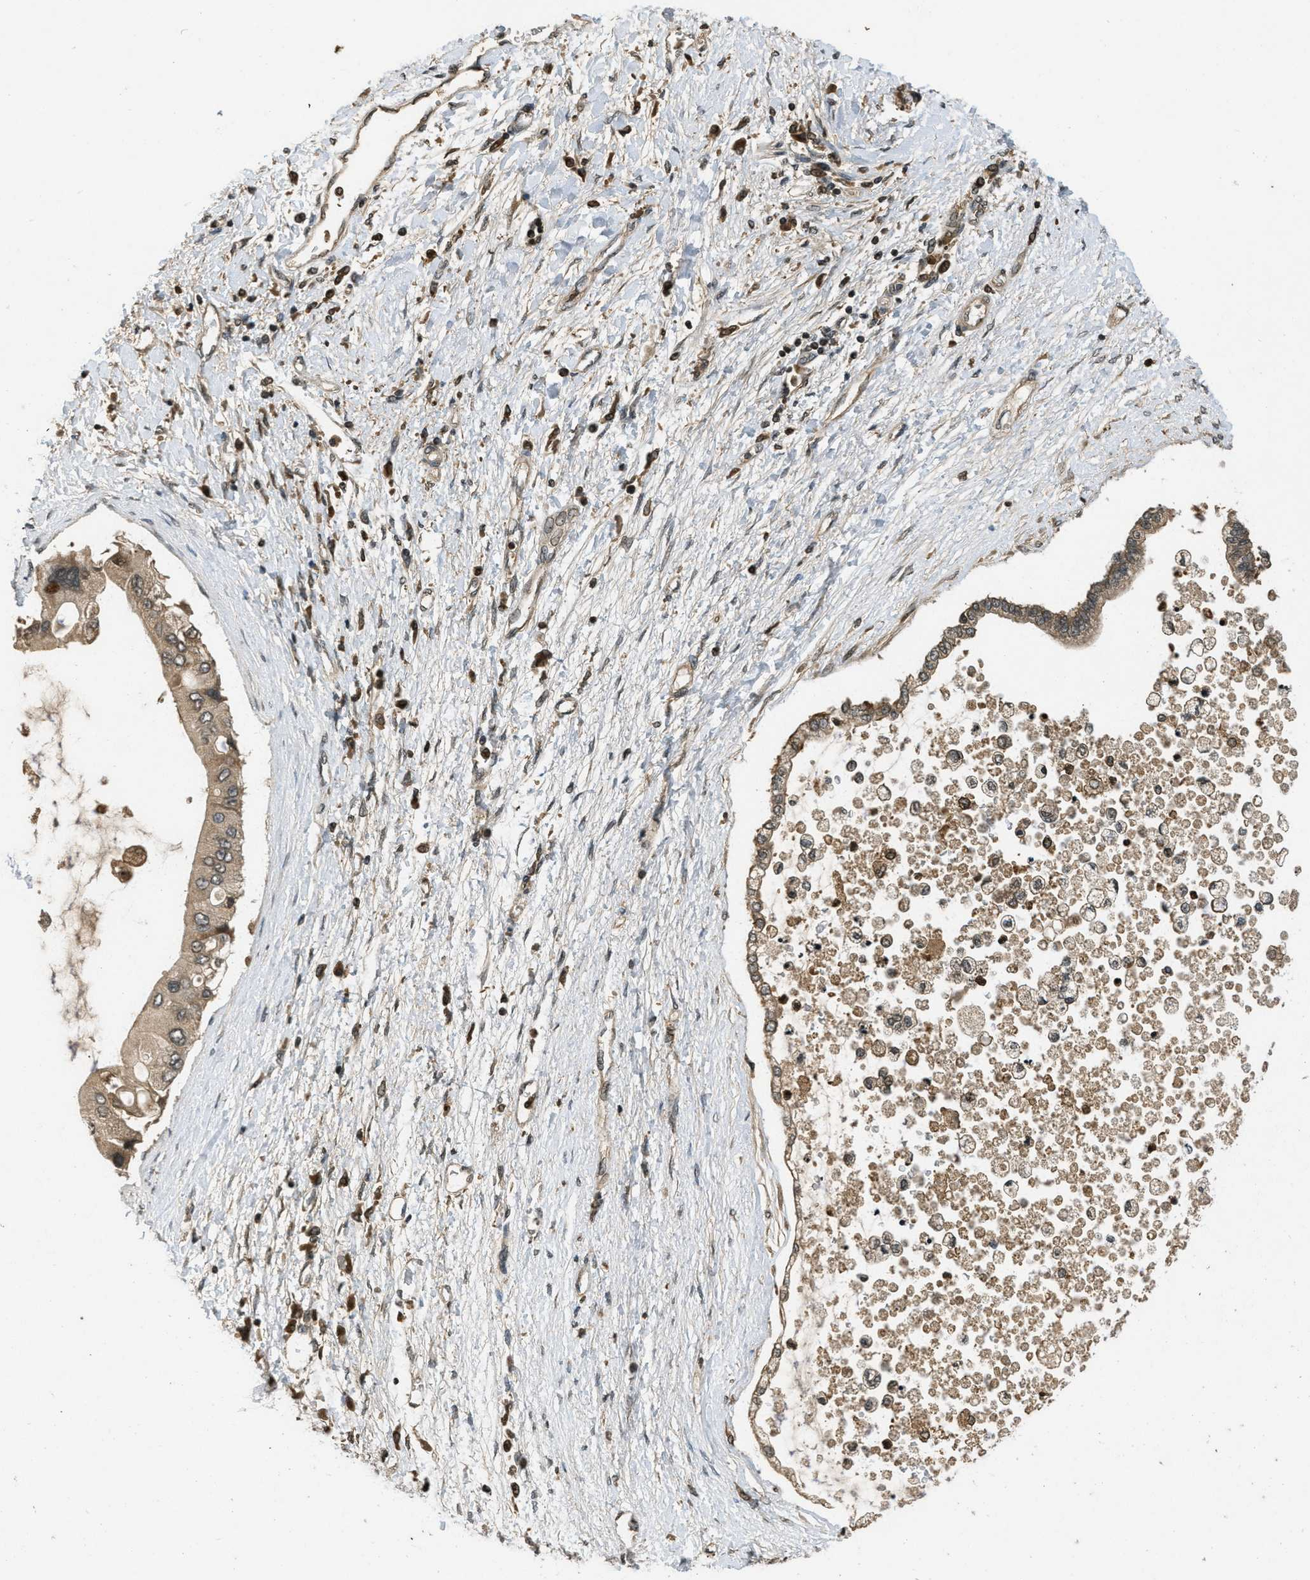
{"staining": {"intensity": "moderate", "quantity": ">75%", "location": "cytoplasmic/membranous"}, "tissue": "liver cancer", "cell_type": "Tumor cells", "image_type": "cancer", "snomed": [{"axis": "morphology", "description": "Cholangiocarcinoma"}, {"axis": "topography", "description": "Liver"}], "caption": "This micrograph displays liver cholangiocarcinoma stained with immunohistochemistry to label a protein in brown. The cytoplasmic/membranous of tumor cells show moderate positivity for the protein. Nuclei are counter-stained blue.", "gene": "ATG7", "patient": {"sex": "male", "age": 50}}